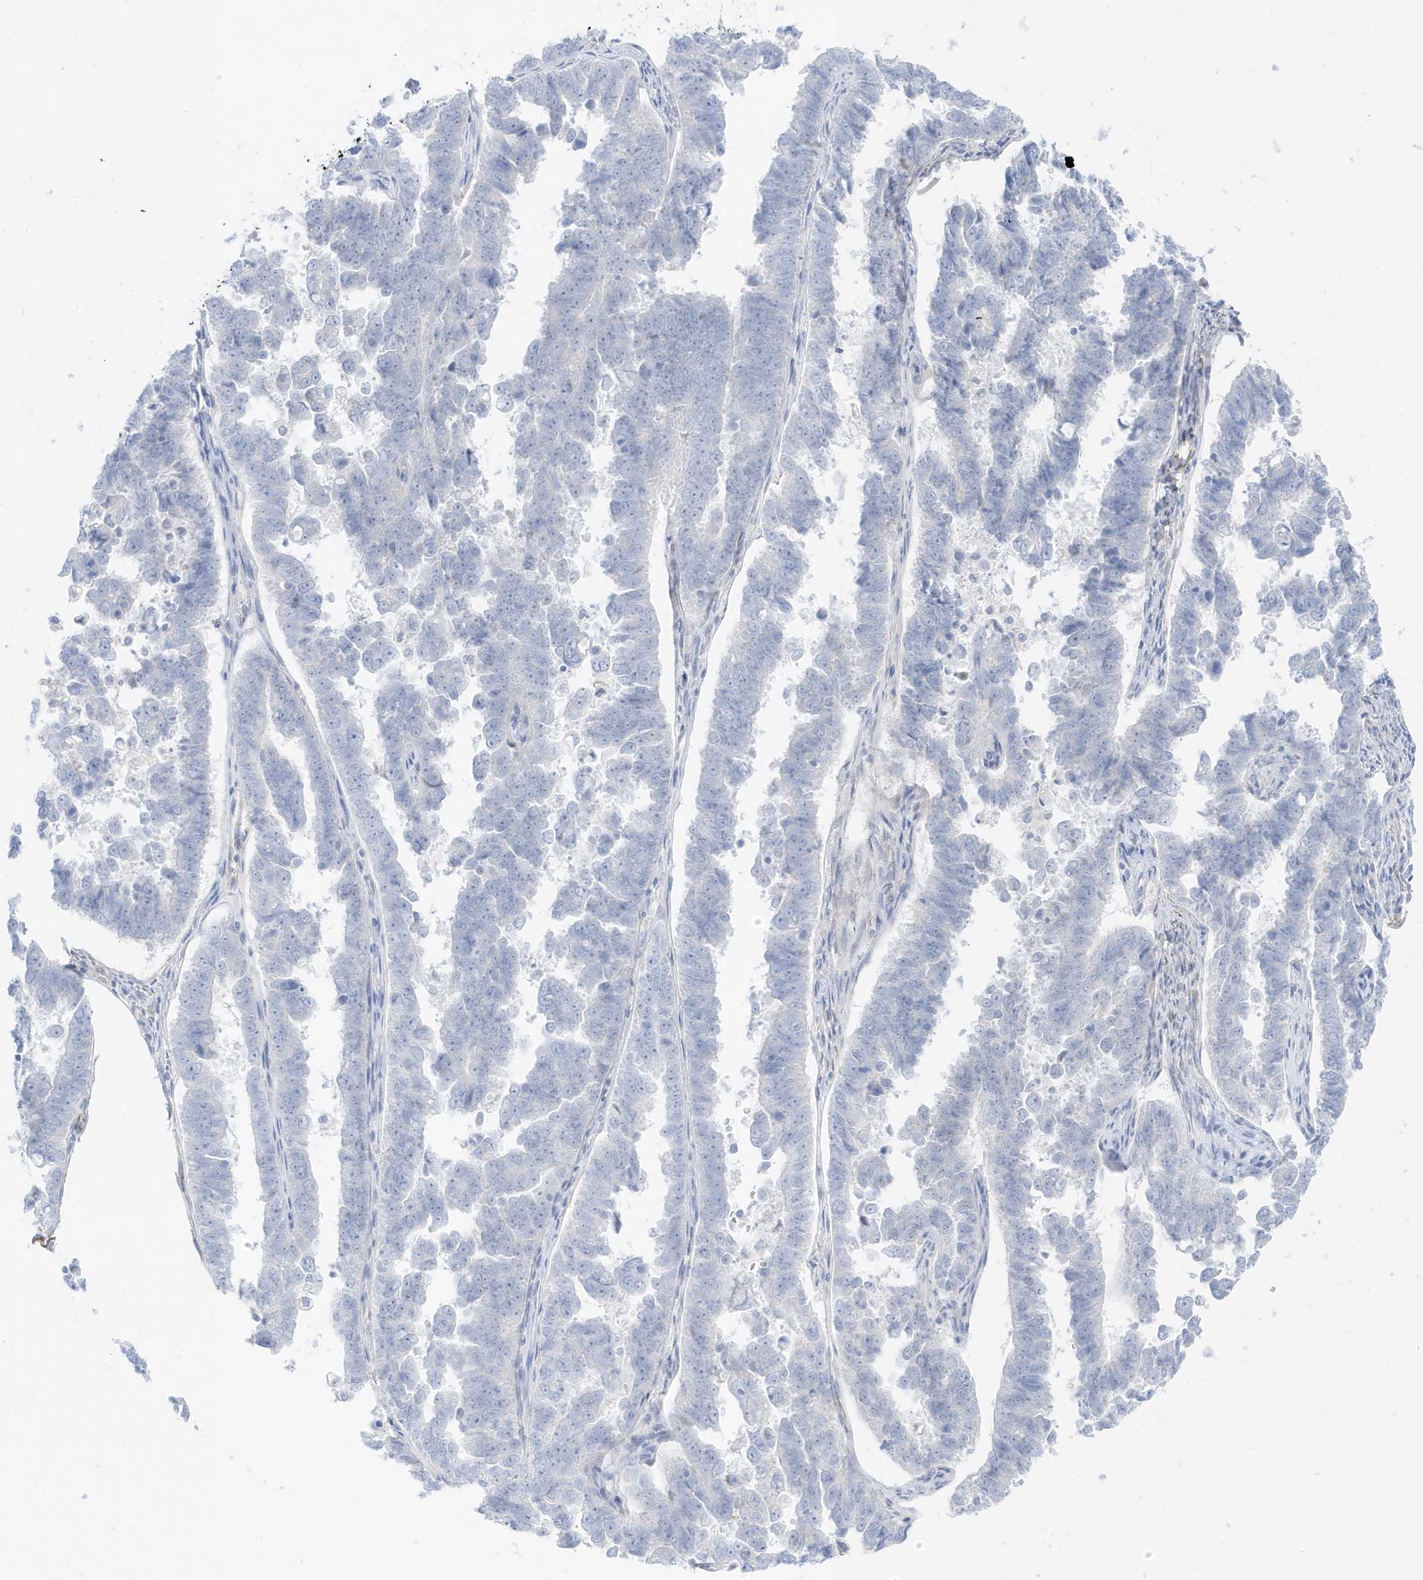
{"staining": {"intensity": "negative", "quantity": "none", "location": "none"}, "tissue": "endometrial cancer", "cell_type": "Tumor cells", "image_type": "cancer", "snomed": [{"axis": "morphology", "description": "Adenocarcinoma, NOS"}, {"axis": "topography", "description": "Endometrium"}], "caption": "Immunohistochemistry of human endometrial adenocarcinoma displays no expression in tumor cells.", "gene": "SLC22A13", "patient": {"sex": "female", "age": 75}}